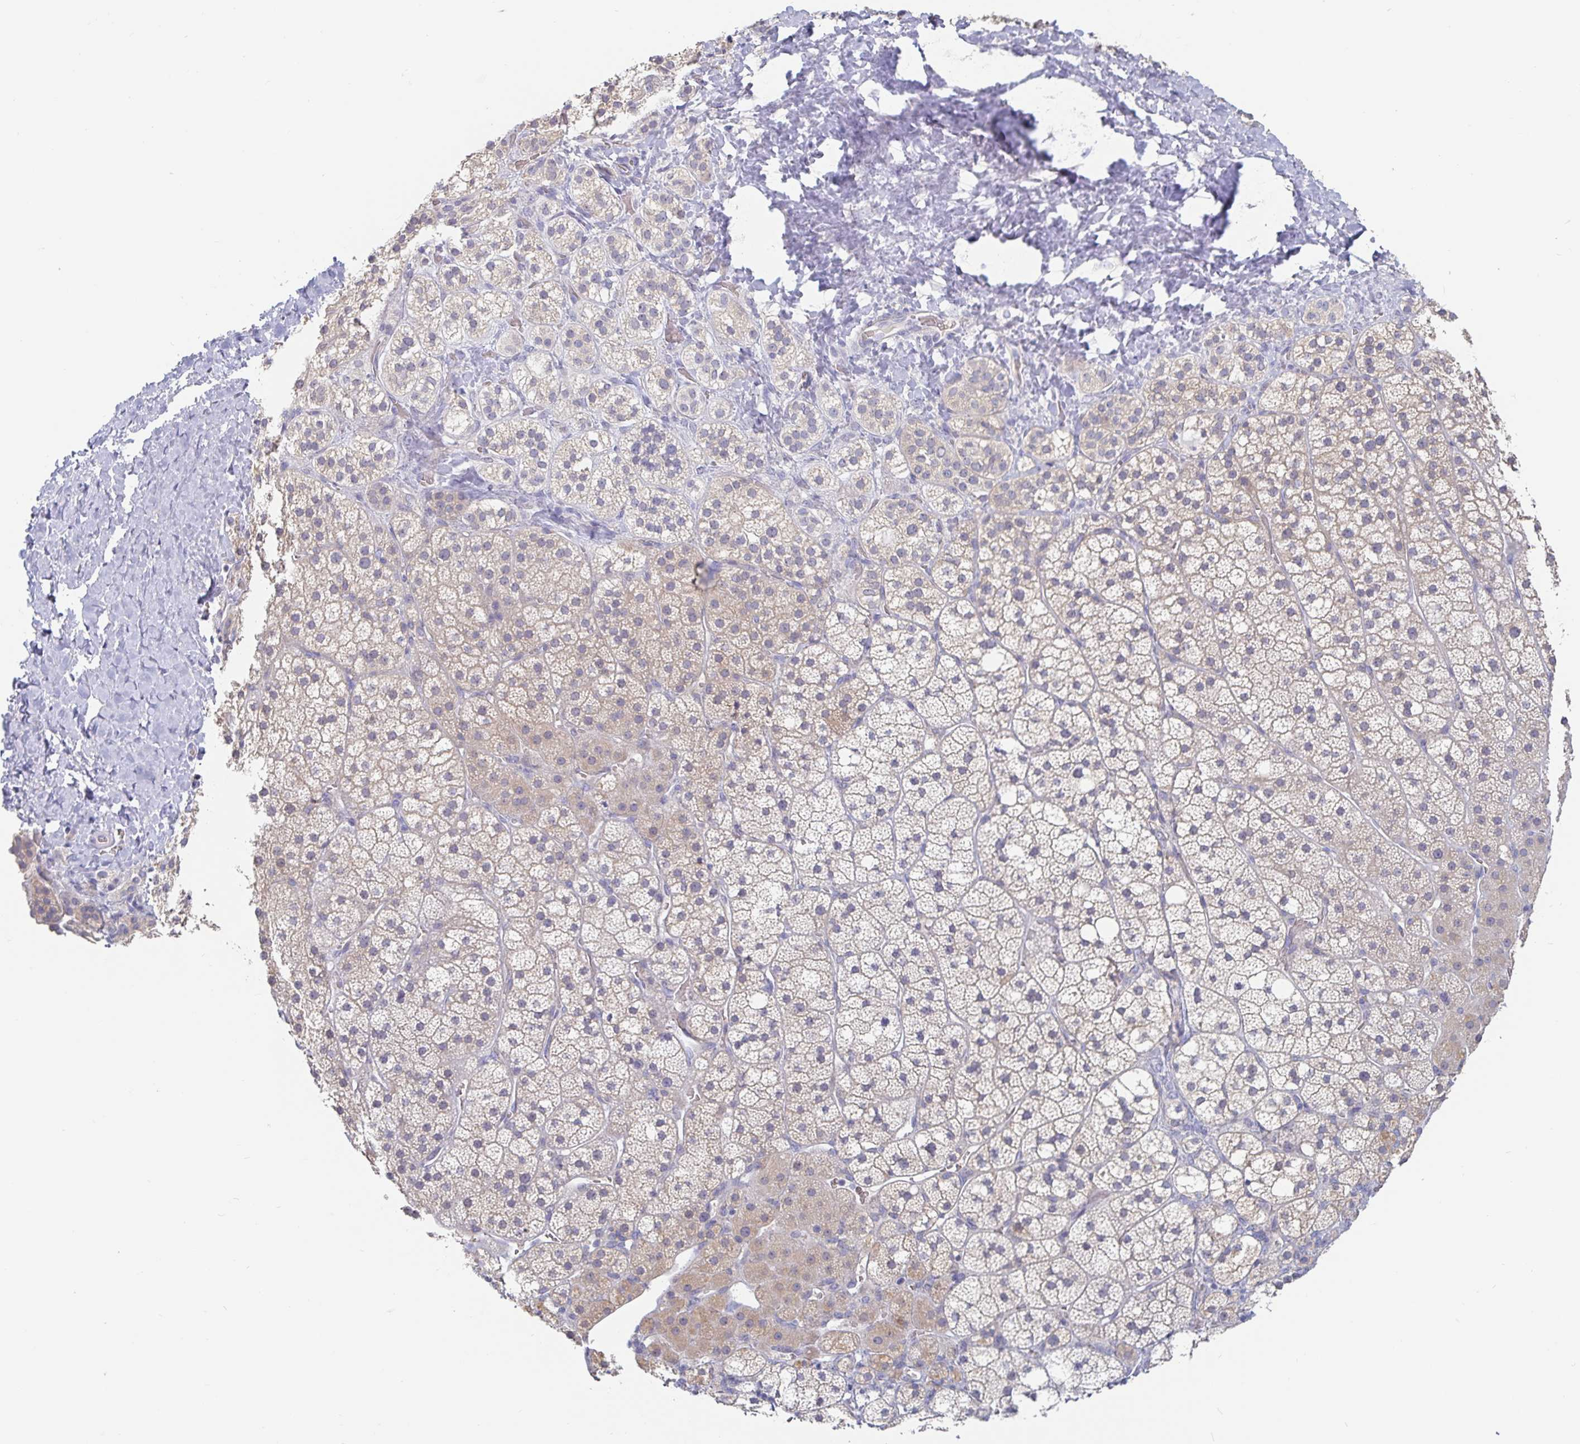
{"staining": {"intensity": "weak", "quantity": "<25%", "location": "cytoplasmic/membranous"}, "tissue": "adrenal gland", "cell_type": "Glandular cells", "image_type": "normal", "snomed": [{"axis": "morphology", "description": "Normal tissue, NOS"}, {"axis": "topography", "description": "Adrenal gland"}], "caption": "Immunohistochemical staining of normal adrenal gland demonstrates no significant staining in glandular cells.", "gene": "SPPL3", "patient": {"sex": "male", "age": 53}}